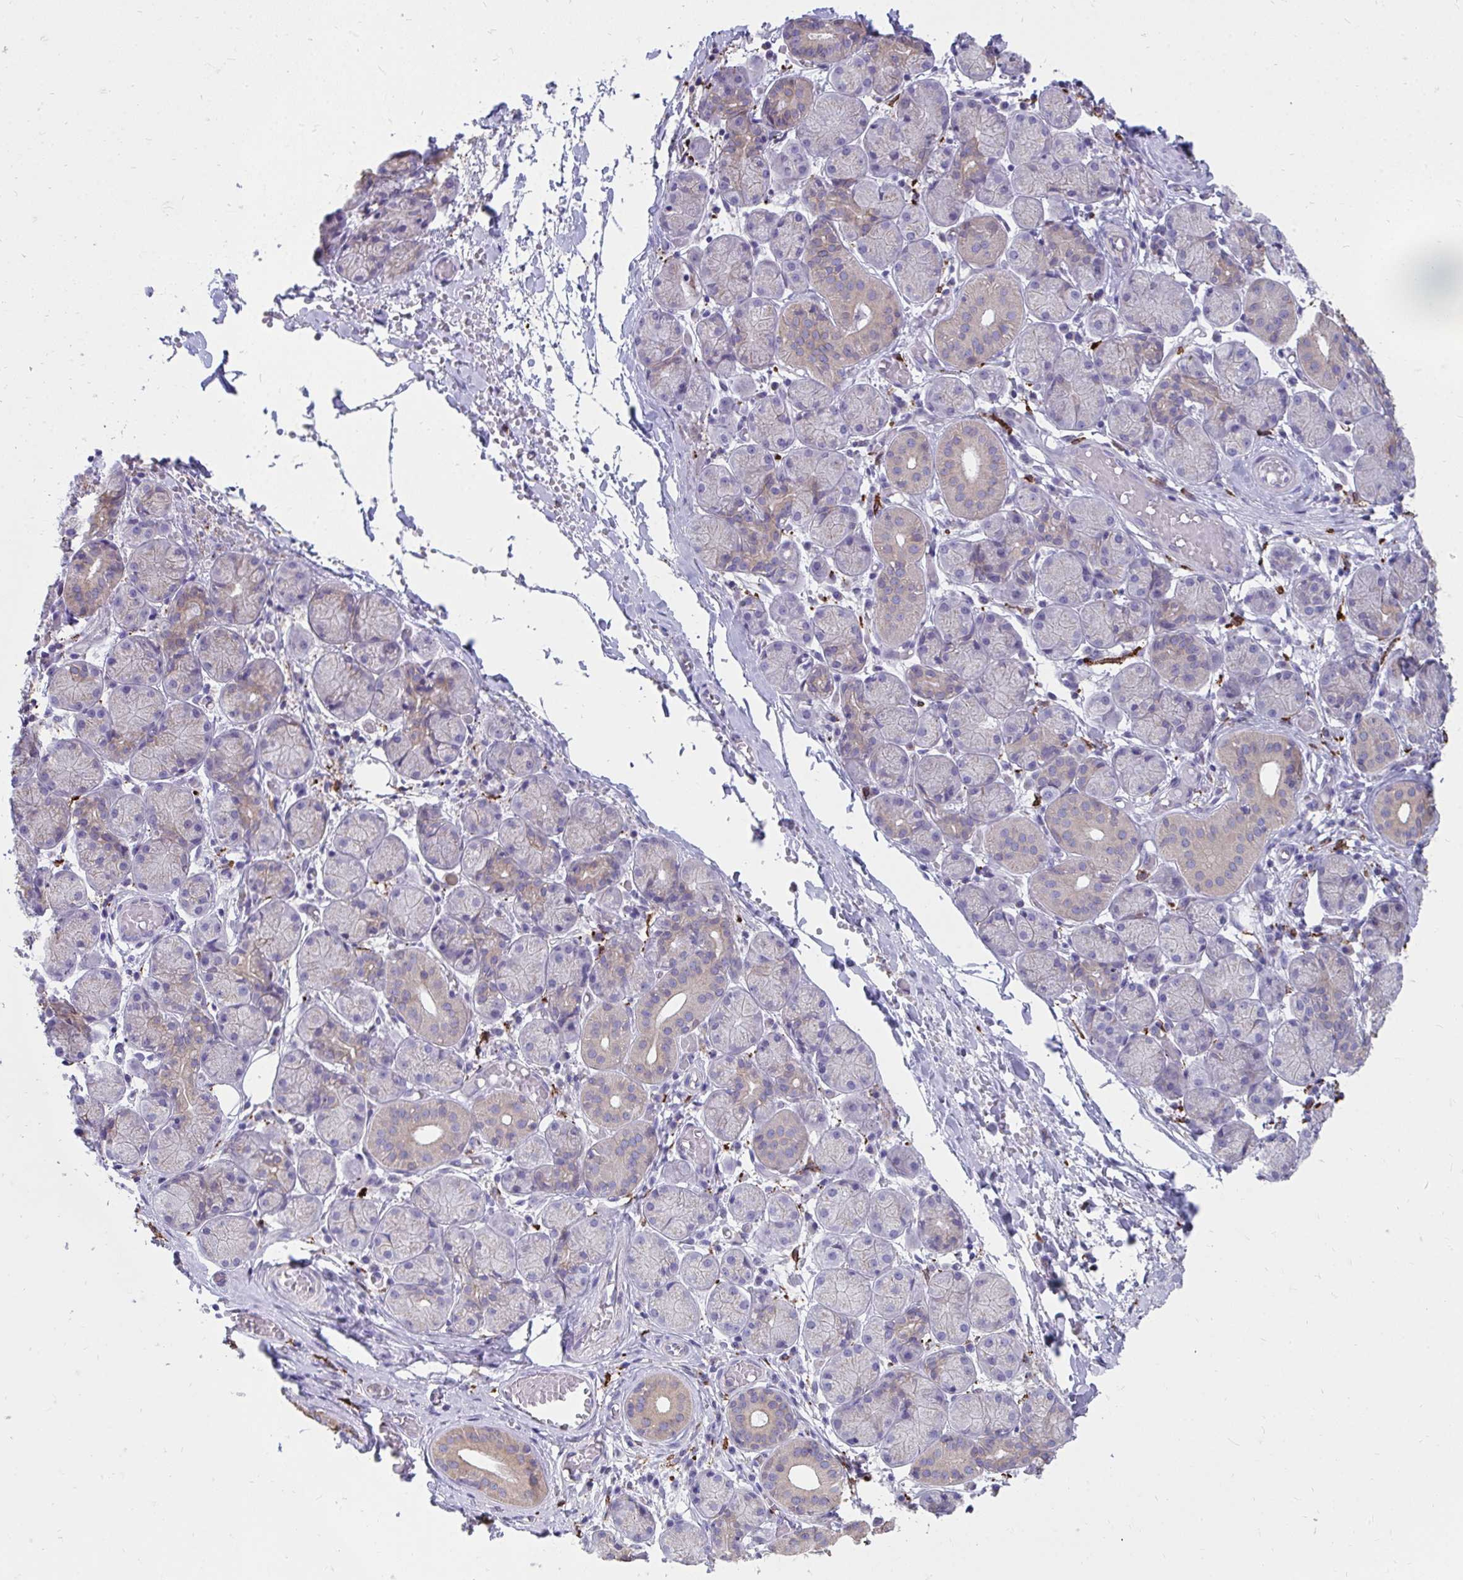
{"staining": {"intensity": "weak", "quantity": "25%-75%", "location": "cytoplasmic/membranous"}, "tissue": "salivary gland", "cell_type": "Glandular cells", "image_type": "normal", "snomed": [{"axis": "morphology", "description": "Normal tissue, NOS"}, {"axis": "topography", "description": "Salivary gland"}], "caption": "Salivary gland stained with DAB (3,3'-diaminobenzidine) immunohistochemistry exhibits low levels of weak cytoplasmic/membranous staining in about 25%-75% of glandular cells. The protein is stained brown, and the nuclei are stained in blue (DAB IHC with brightfield microscopy, high magnification).", "gene": "CD163", "patient": {"sex": "female", "age": 24}}